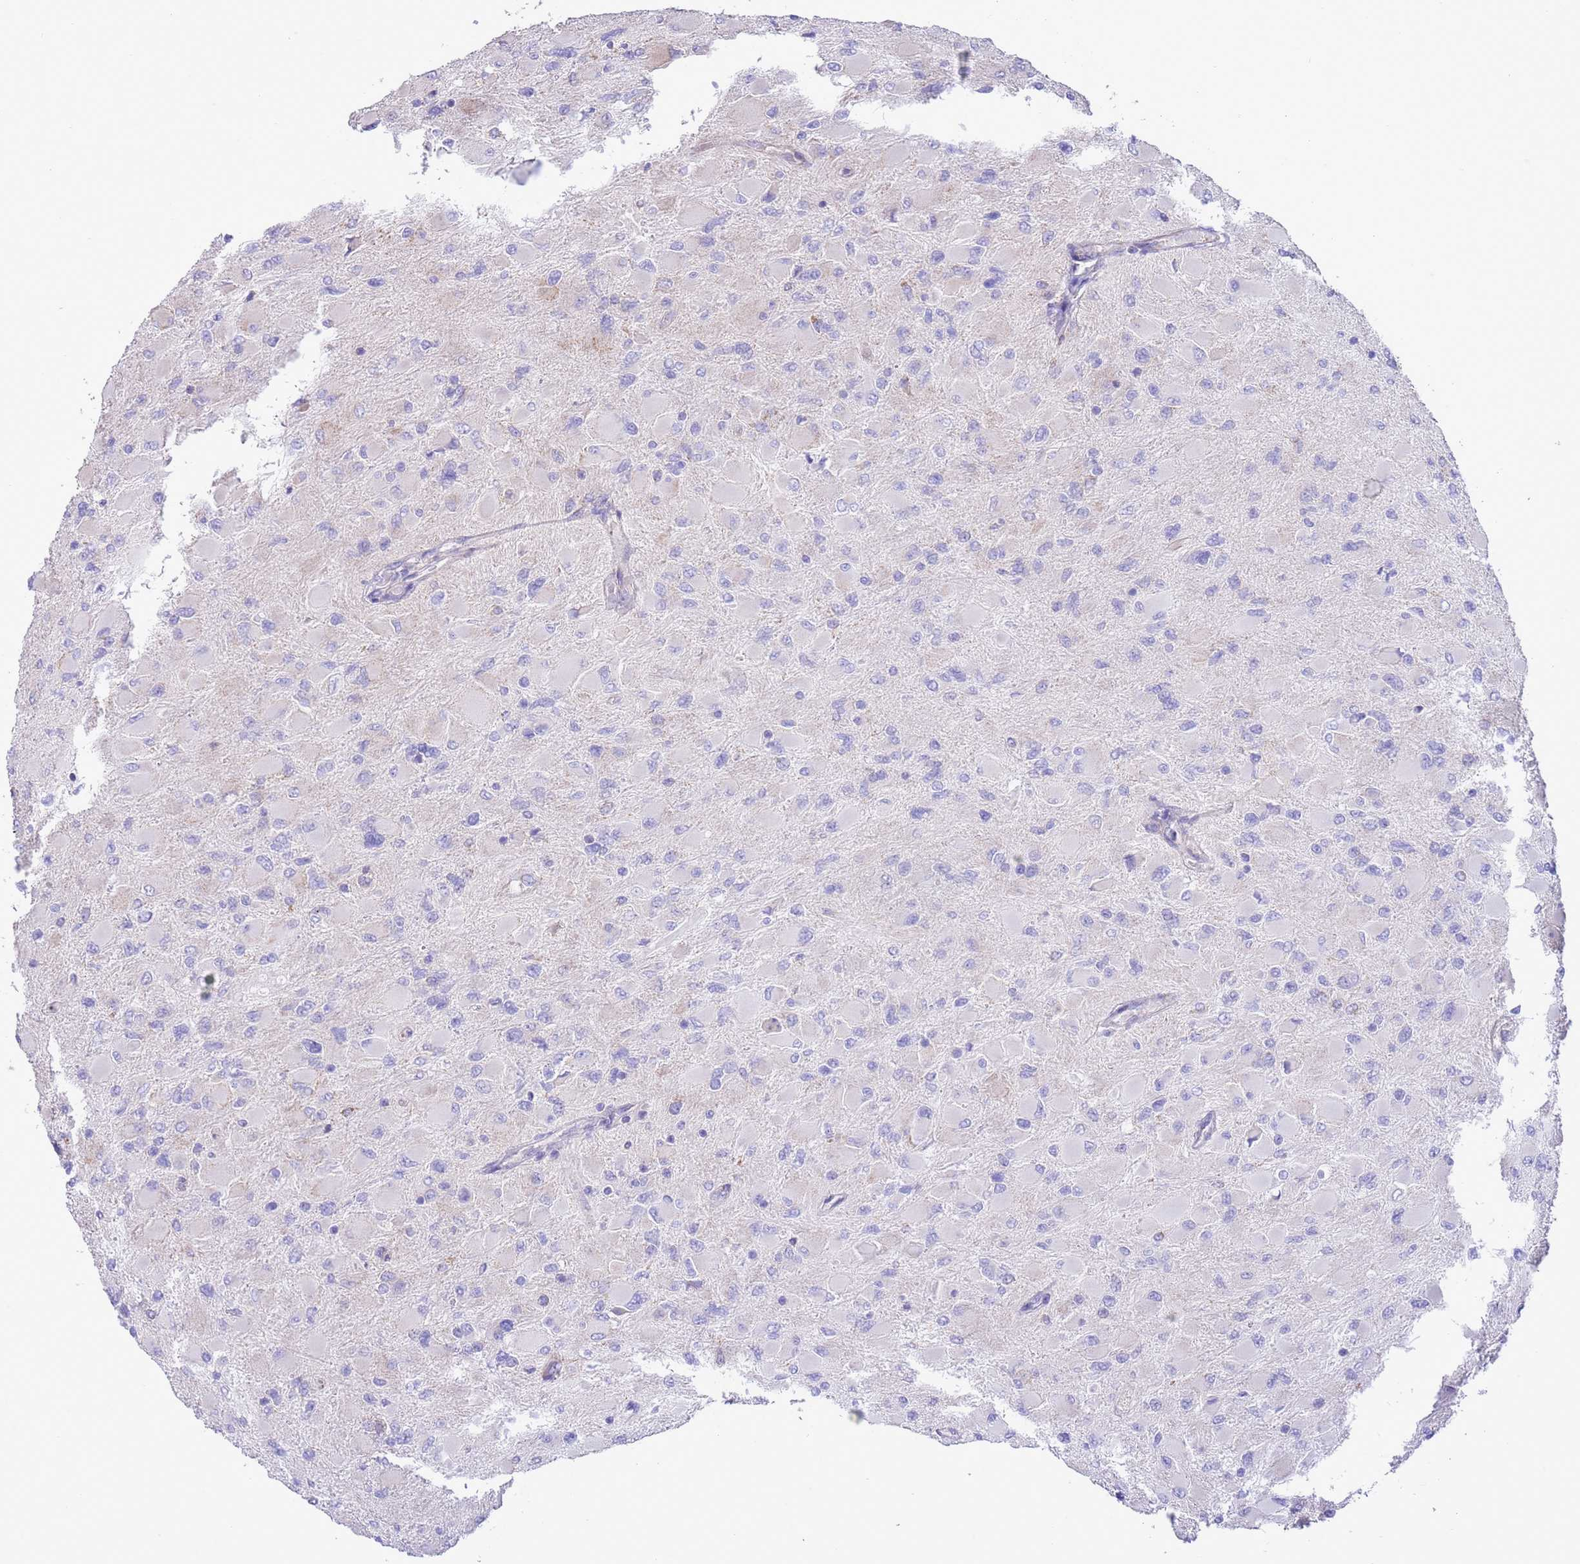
{"staining": {"intensity": "negative", "quantity": "none", "location": "none"}, "tissue": "glioma", "cell_type": "Tumor cells", "image_type": "cancer", "snomed": [{"axis": "morphology", "description": "Glioma, malignant, High grade"}, {"axis": "topography", "description": "Cerebral cortex"}], "caption": "High power microscopy histopathology image of an immunohistochemistry (IHC) histopathology image of malignant high-grade glioma, revealing no significant expression in tumor cells.", "gene": "SS18L2", "patient": {"sex": "female", "age": 36}}